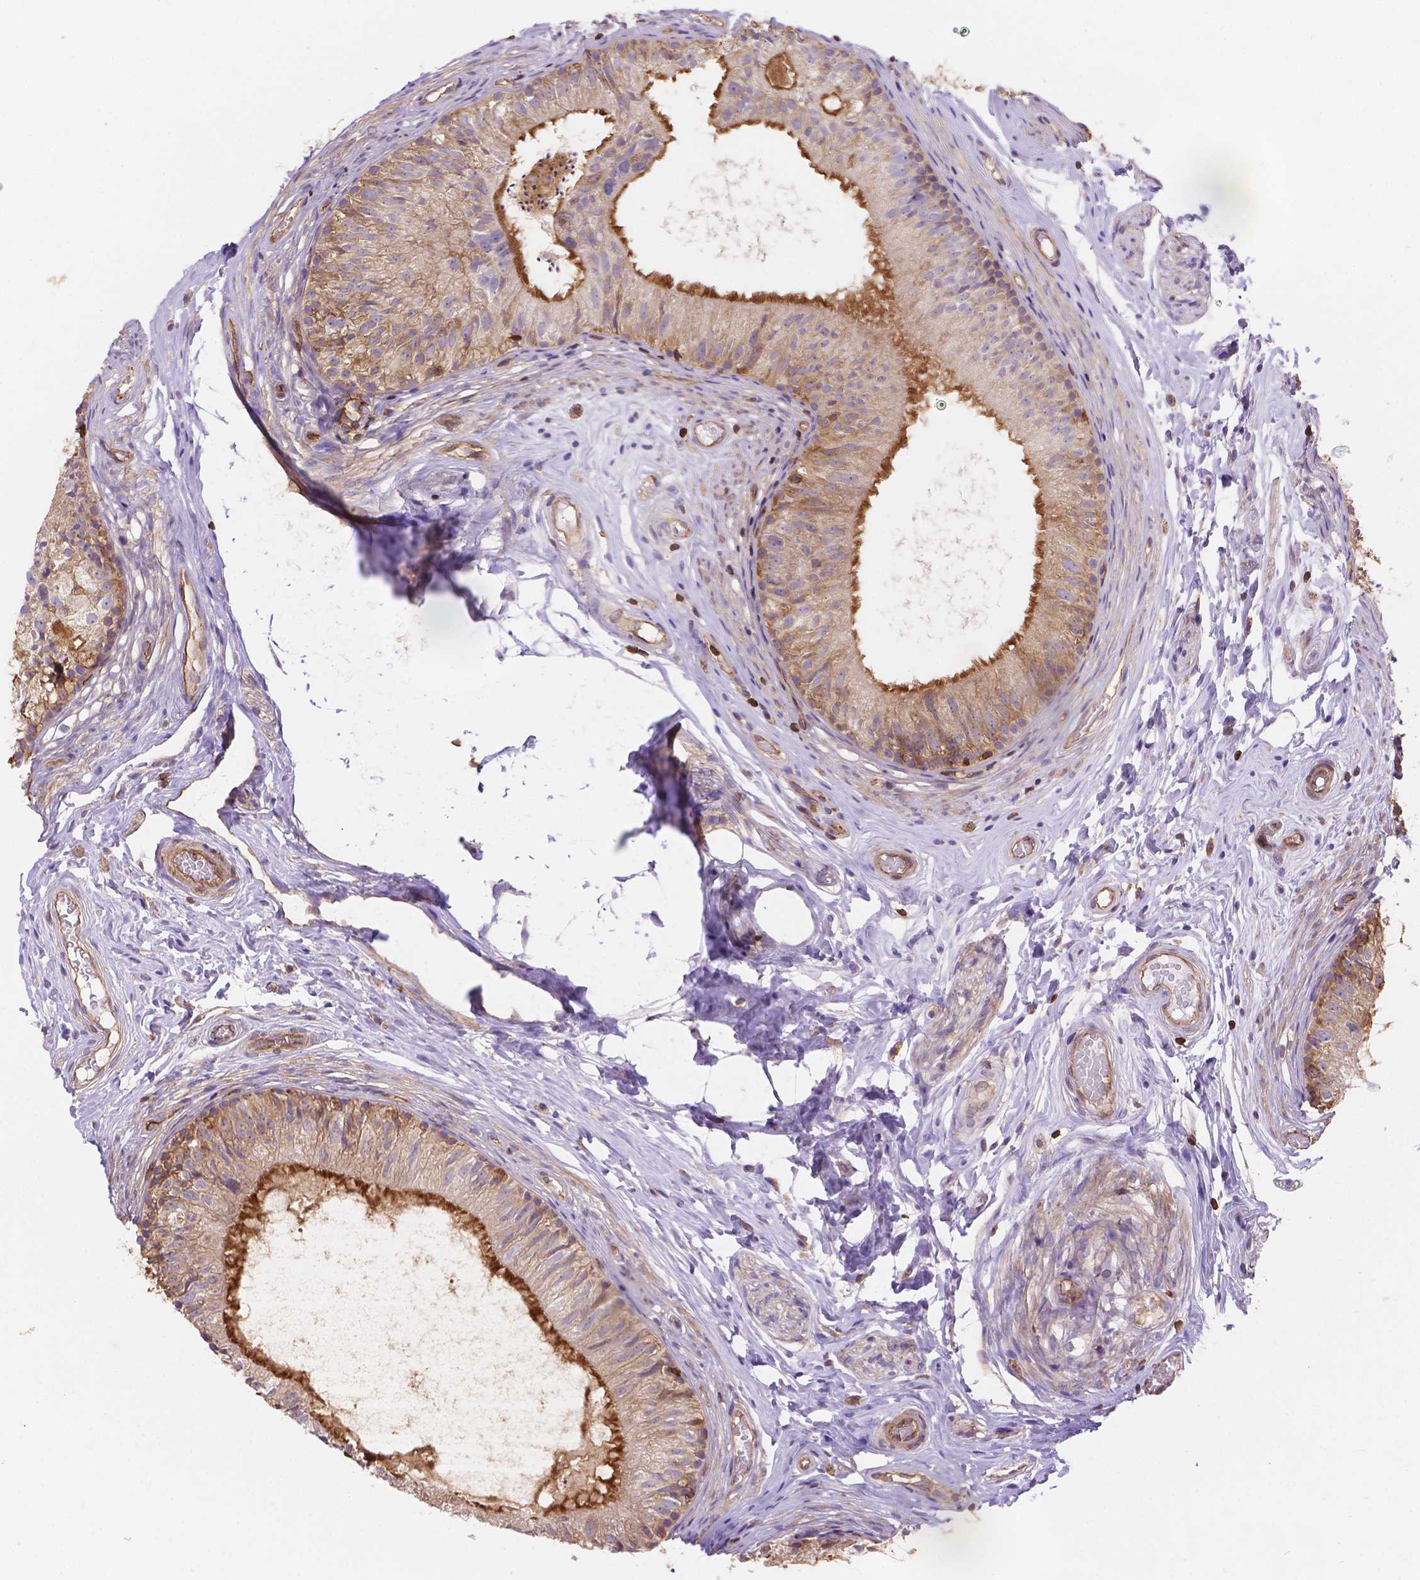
{"staining": {"intensity": "moderate", "quantity": ">75%", "location": "cytoplasmic/membranous"}, "tissue": "epididymis", "cell_type": "Glandular cells", "image_type": "normal", "snomed": [{"axis": "morphology", "description": "Normal tissue, NOS"}, {"axis": "topography", "description": "Epididymis"}], "caption": "Immunohistochemistry (IHC) (DAB (3,3'-diaminobenzidine)) staining of benign epididymis displays moderate cytoplasmic/membranous protein positivity in about >75% of glandular cells. The staining is performed using DAB (3,3'-diaminobenzidine) brown chromogen to label protein expression. The nuclei are counter-stained blue using hematoxylin.", "gene": "DMWD", "patient": {"sex": "male", "age": 29}}